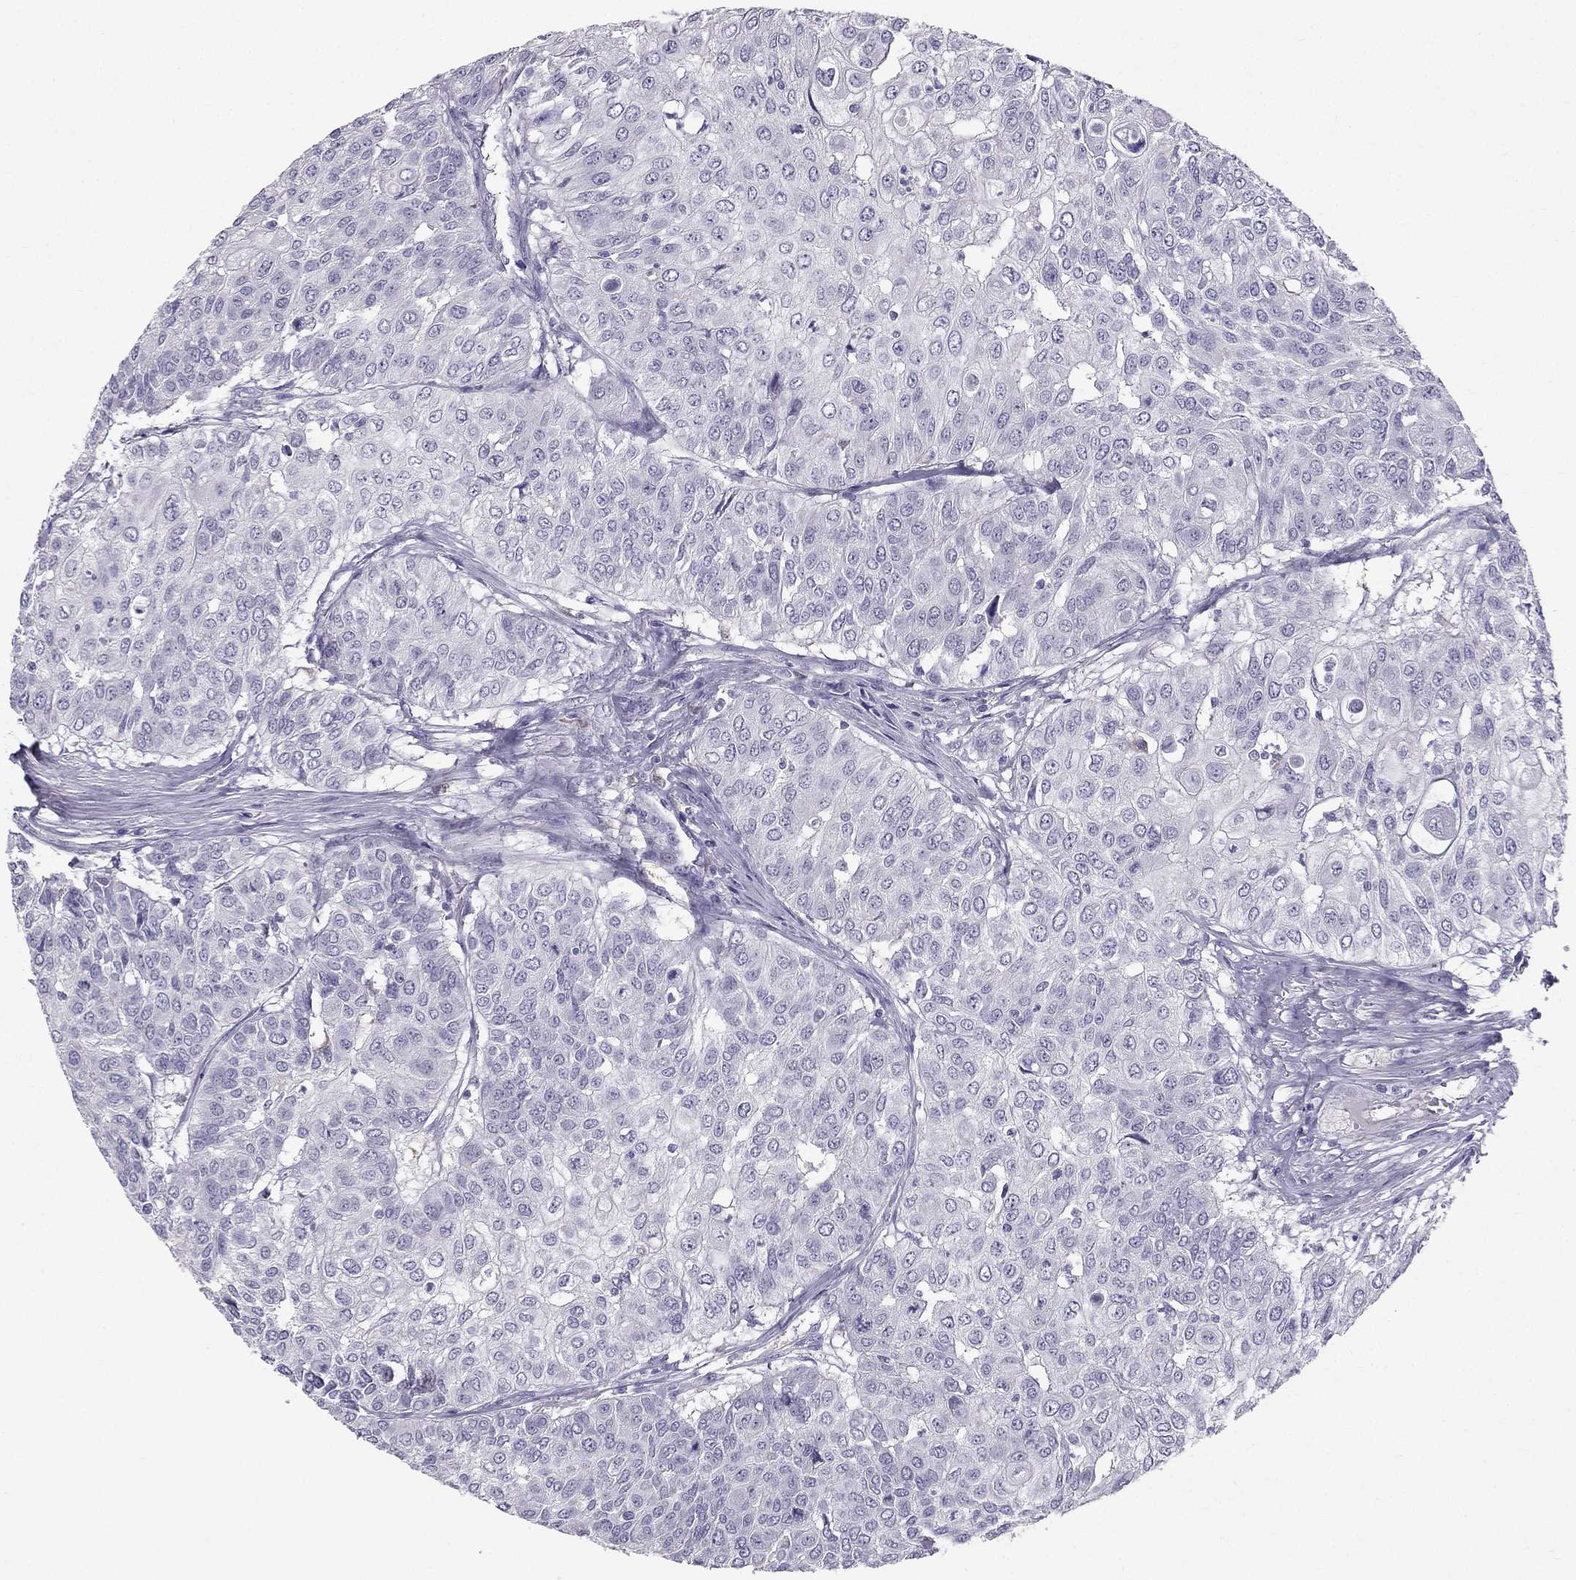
{"staining": {"intensity": "negative", "quantity": "none", "location": "none"}, "tissue": "urothelial cancer", "cell_type": "Tumor cells", "image_type": "cancer", "snomed": [{"axis": "morphology", "description": "Urothelial carcinoma, High grade"}, {"axis": "topography", "description": "Urinary bladder"}], "caption": "The immunohistochemistry histopathology image has no significant expression in tumor cells of urothelial cancer tissue.", "gene": "LMTK3", "patient": {"sex": "female", "age": 79}}